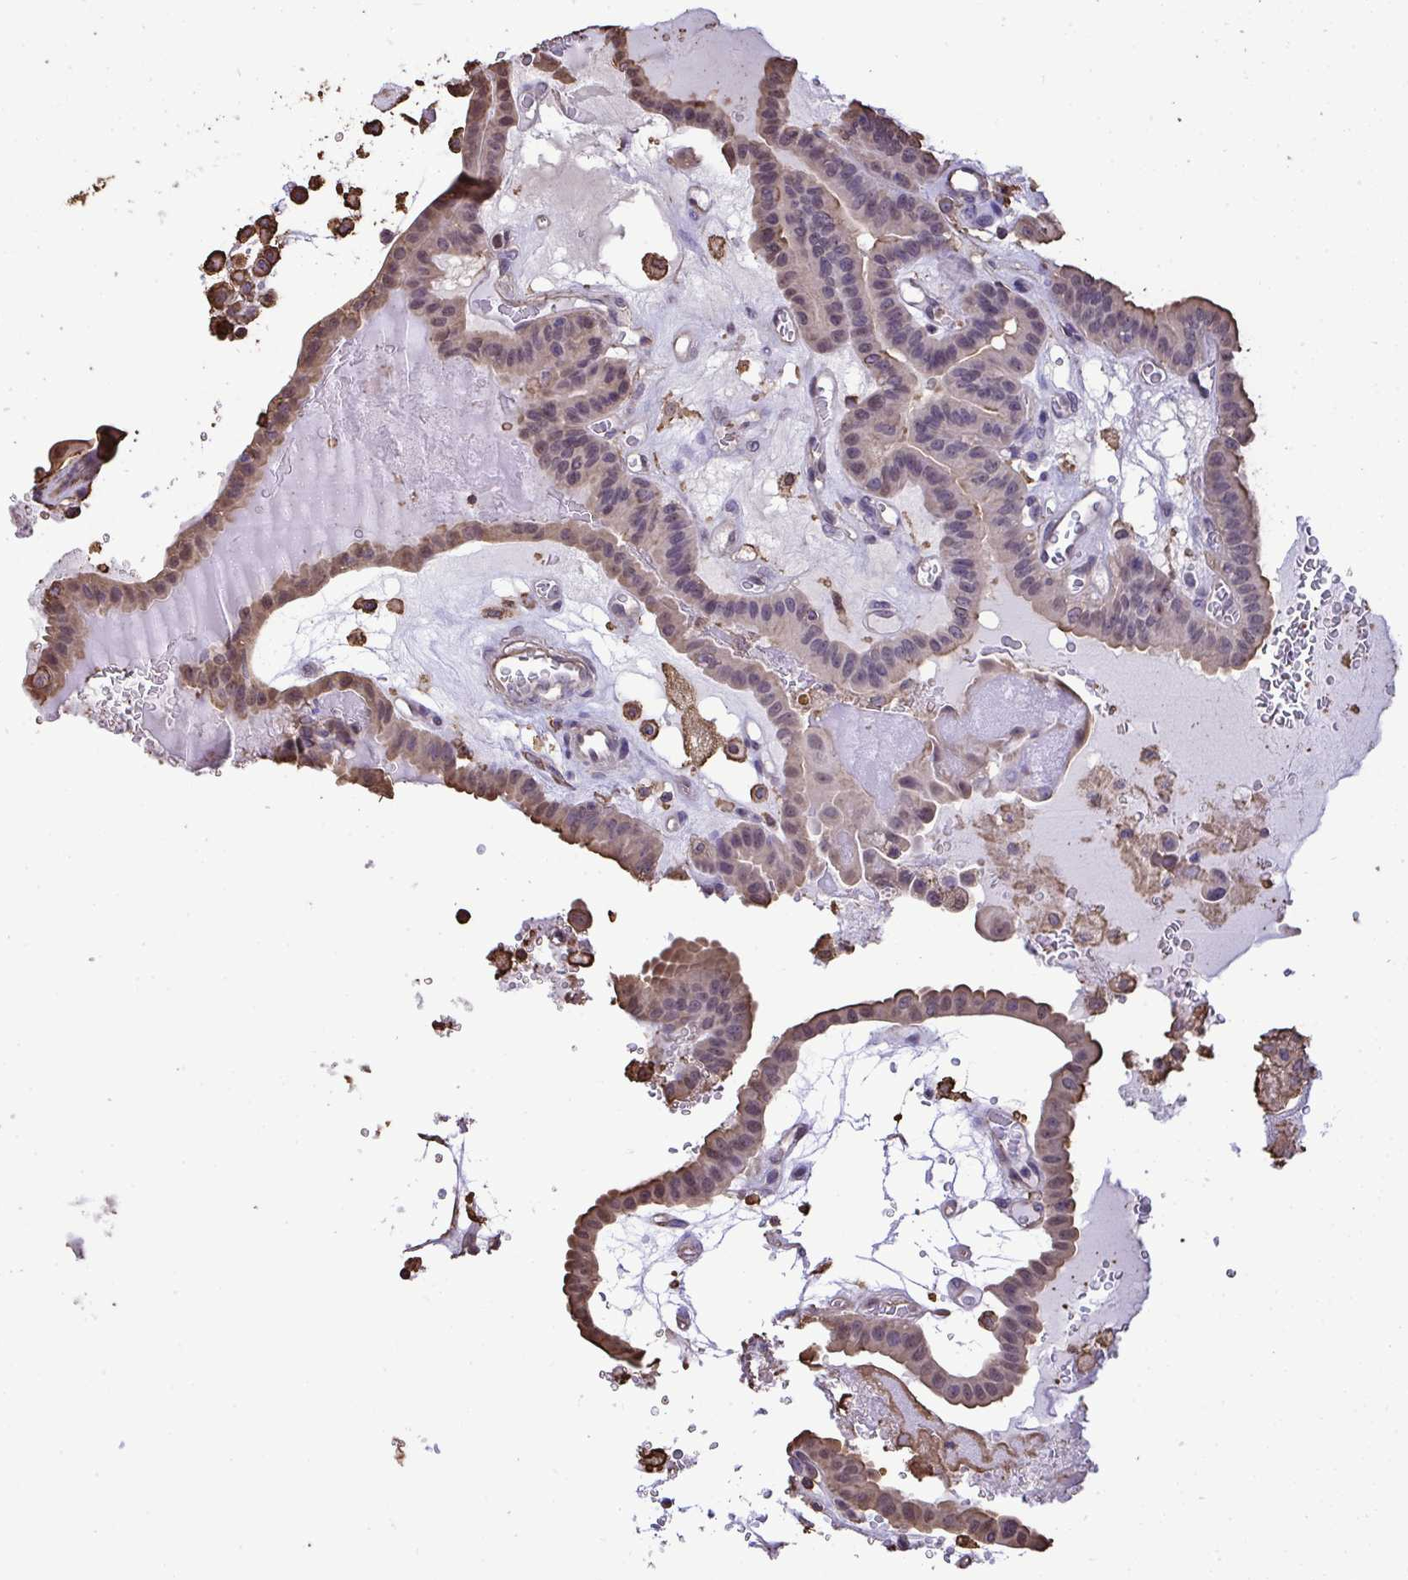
{"staining": {"intensity": "weak", "quantity": "25%-75%", "location": "cytoplasmic/membranous"}, "tissue": "thyroid cancer", "cell_type": "Tumor cells", "image_type": "cancer", "snomed": [{"axis": "morphology", "description": "Papillary adenocarcinoma, NOS"}, {"axis": "topography", "description": "Thyroid gland"}], "caption": "Thyroid cancer tissue demonstrates weak cytoplasmic/membranous positivity in approximately 25%-75% of tumor cells", "gene": "ANXA5", "patient": {"sex": "male", "age": 87}}